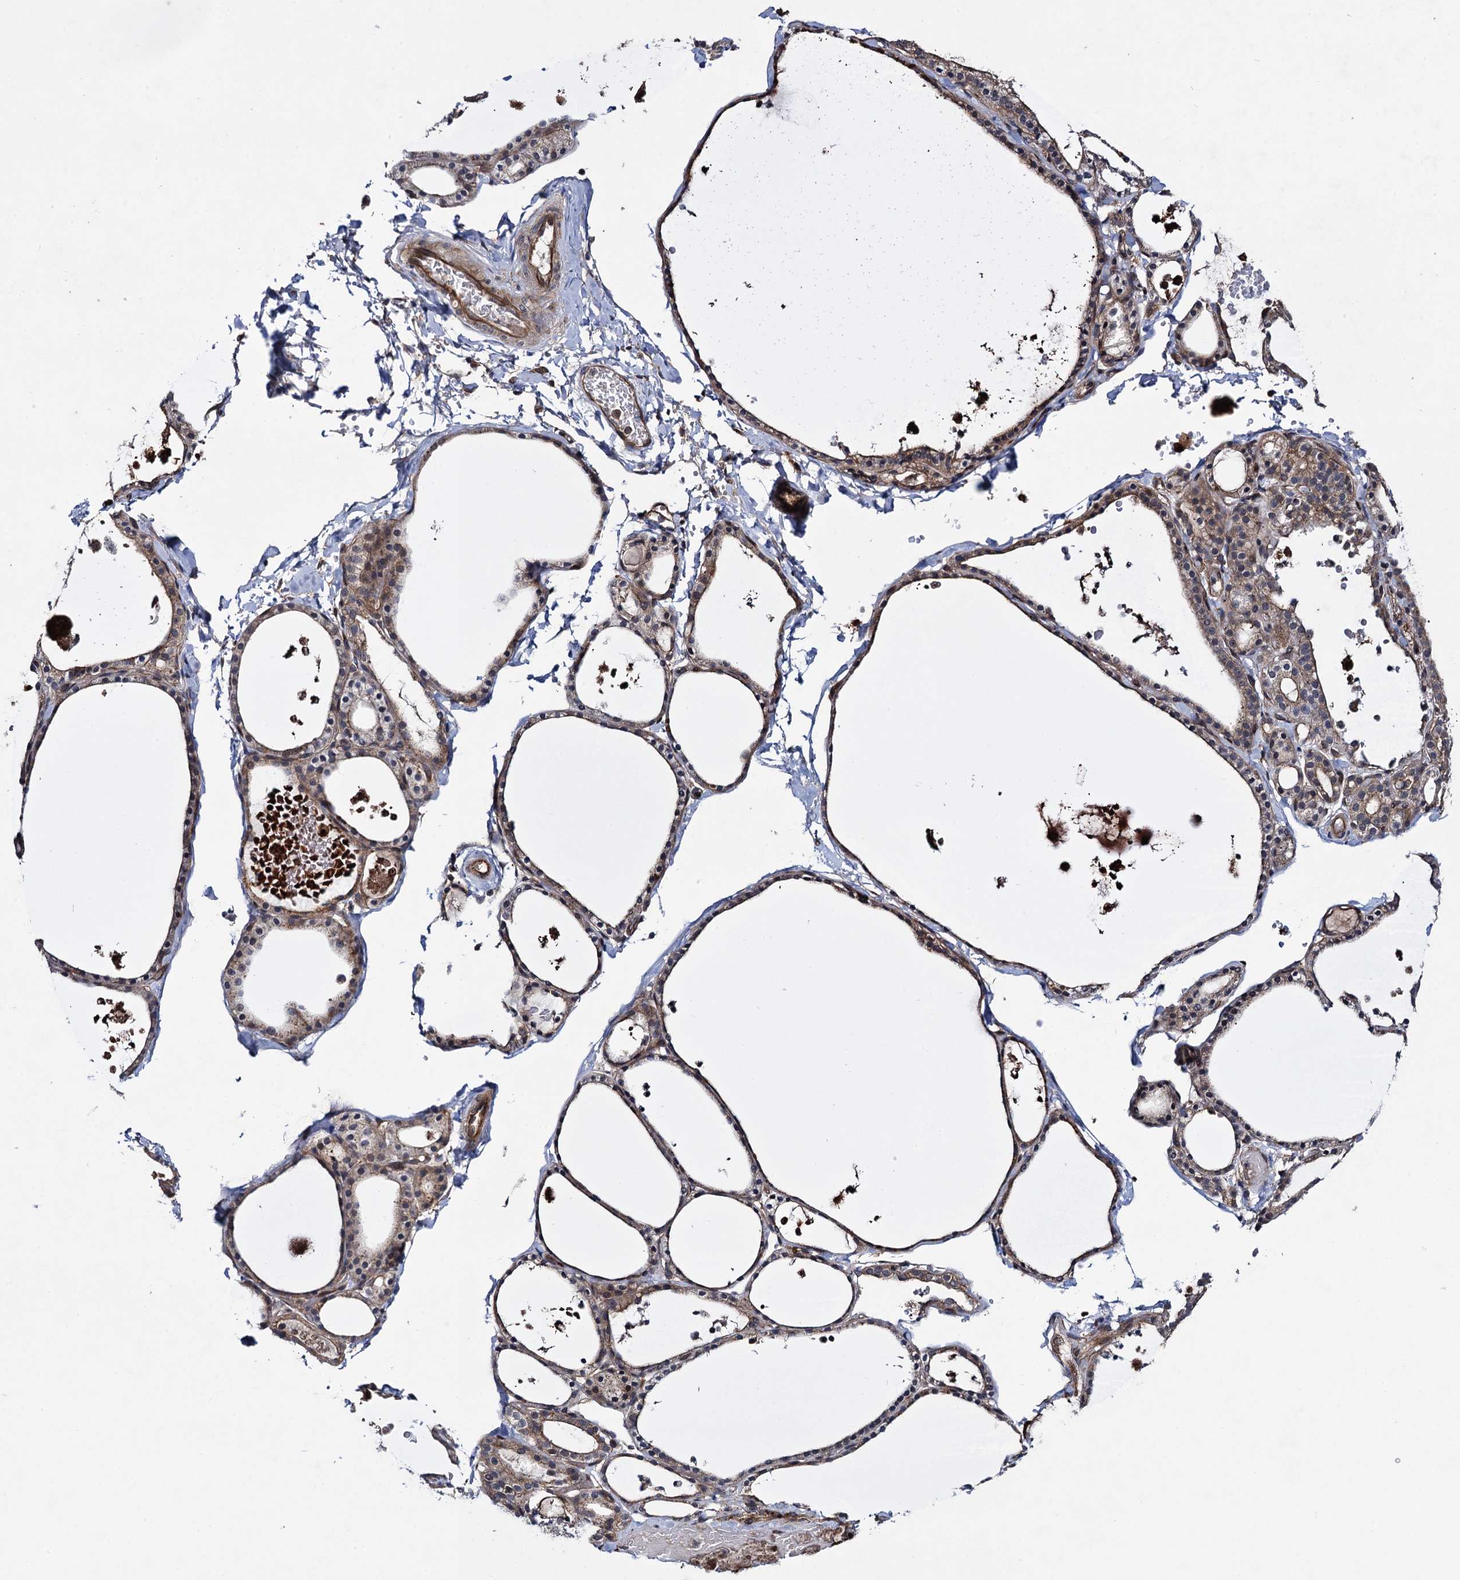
{"staining": {"intensity": "moderate", "quantity": ">75%", "location": "cytoplasmic/membranous"}, "tissue": "thyroid gland", "cell_type": "Glandular cells", "image_type": "normal", "snomed": [{"axis": "morphology", "description": "Normal tissue, NOS"}, {"axis": "topography", "description": "Thyroid gland"}], "caption": "Glandular cells display medium levels of moderate cytoplasmic/membranous positivity in about >75% of cells in benign human thyroid gland. Ihc stains the protein of interest in brown and the nuclei are stained blue.", "gene": "HAUS1", "patient": {"sex": "male", "age": 56}}